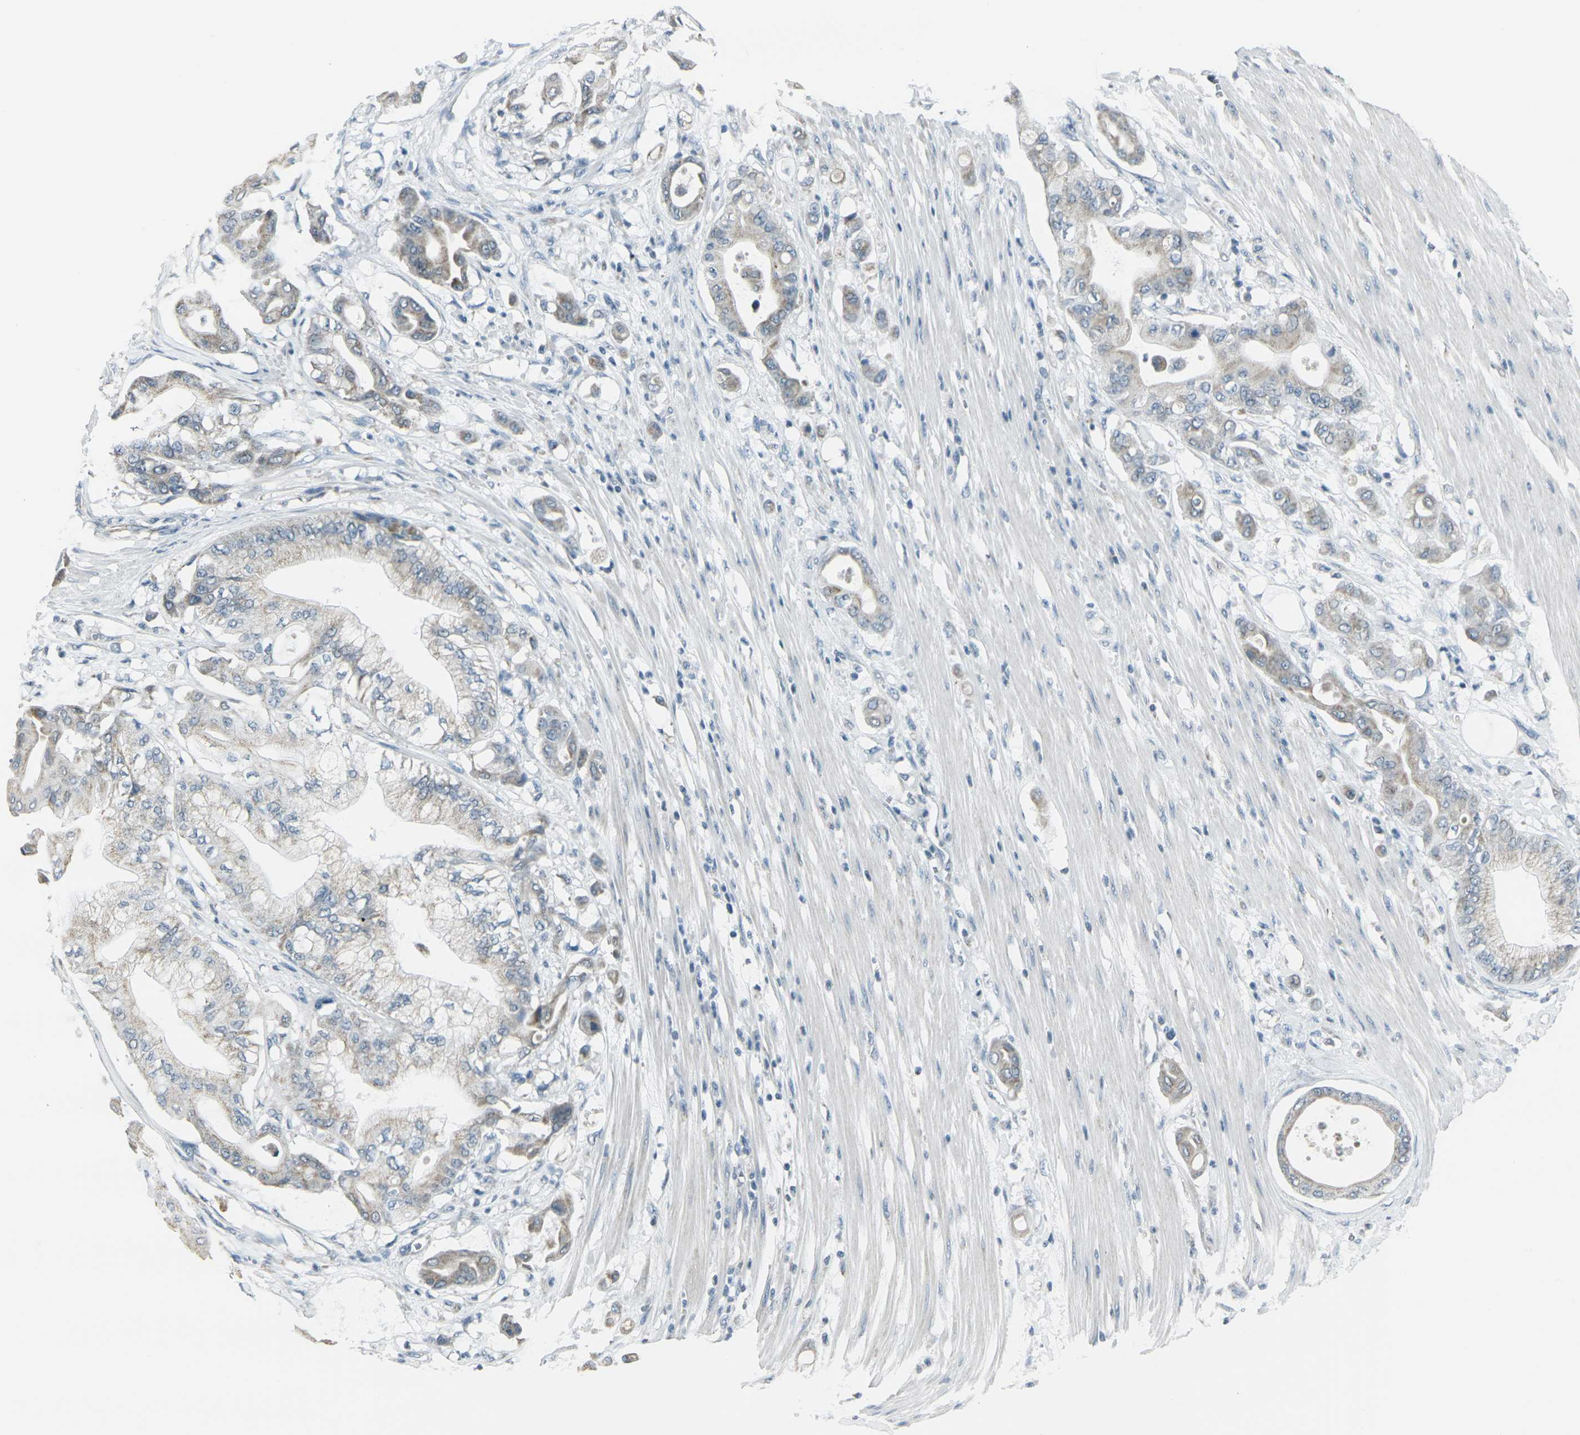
{"staining": {"intensity": "weak", "quantity": "<25%", "location": "cytoplasmic/membranous"}, "tissue": "pancreatic cancer", "cell_type": "Tumor cells", "image_type": "cancer", "snomed": [{"axis": "morphology", "description": "Adenocarcinoma, NOS"}, {"axis": "morphology", "description": "Adenocarcinoma, metastatic, NOS"}, {"axis": "topography", "description": "Lymph node"}, {"axis": "topography", "description": "Pancreas"}, {"axis": "topography", "description": "Duodenum"}], "caption": "Adenocarcinoma (pancreatic) was stained to show a protein in brown. There is no significant staining in tumor cells.", "gene": "H2BC1", "patient": {"sex": "female", "age": 64}}